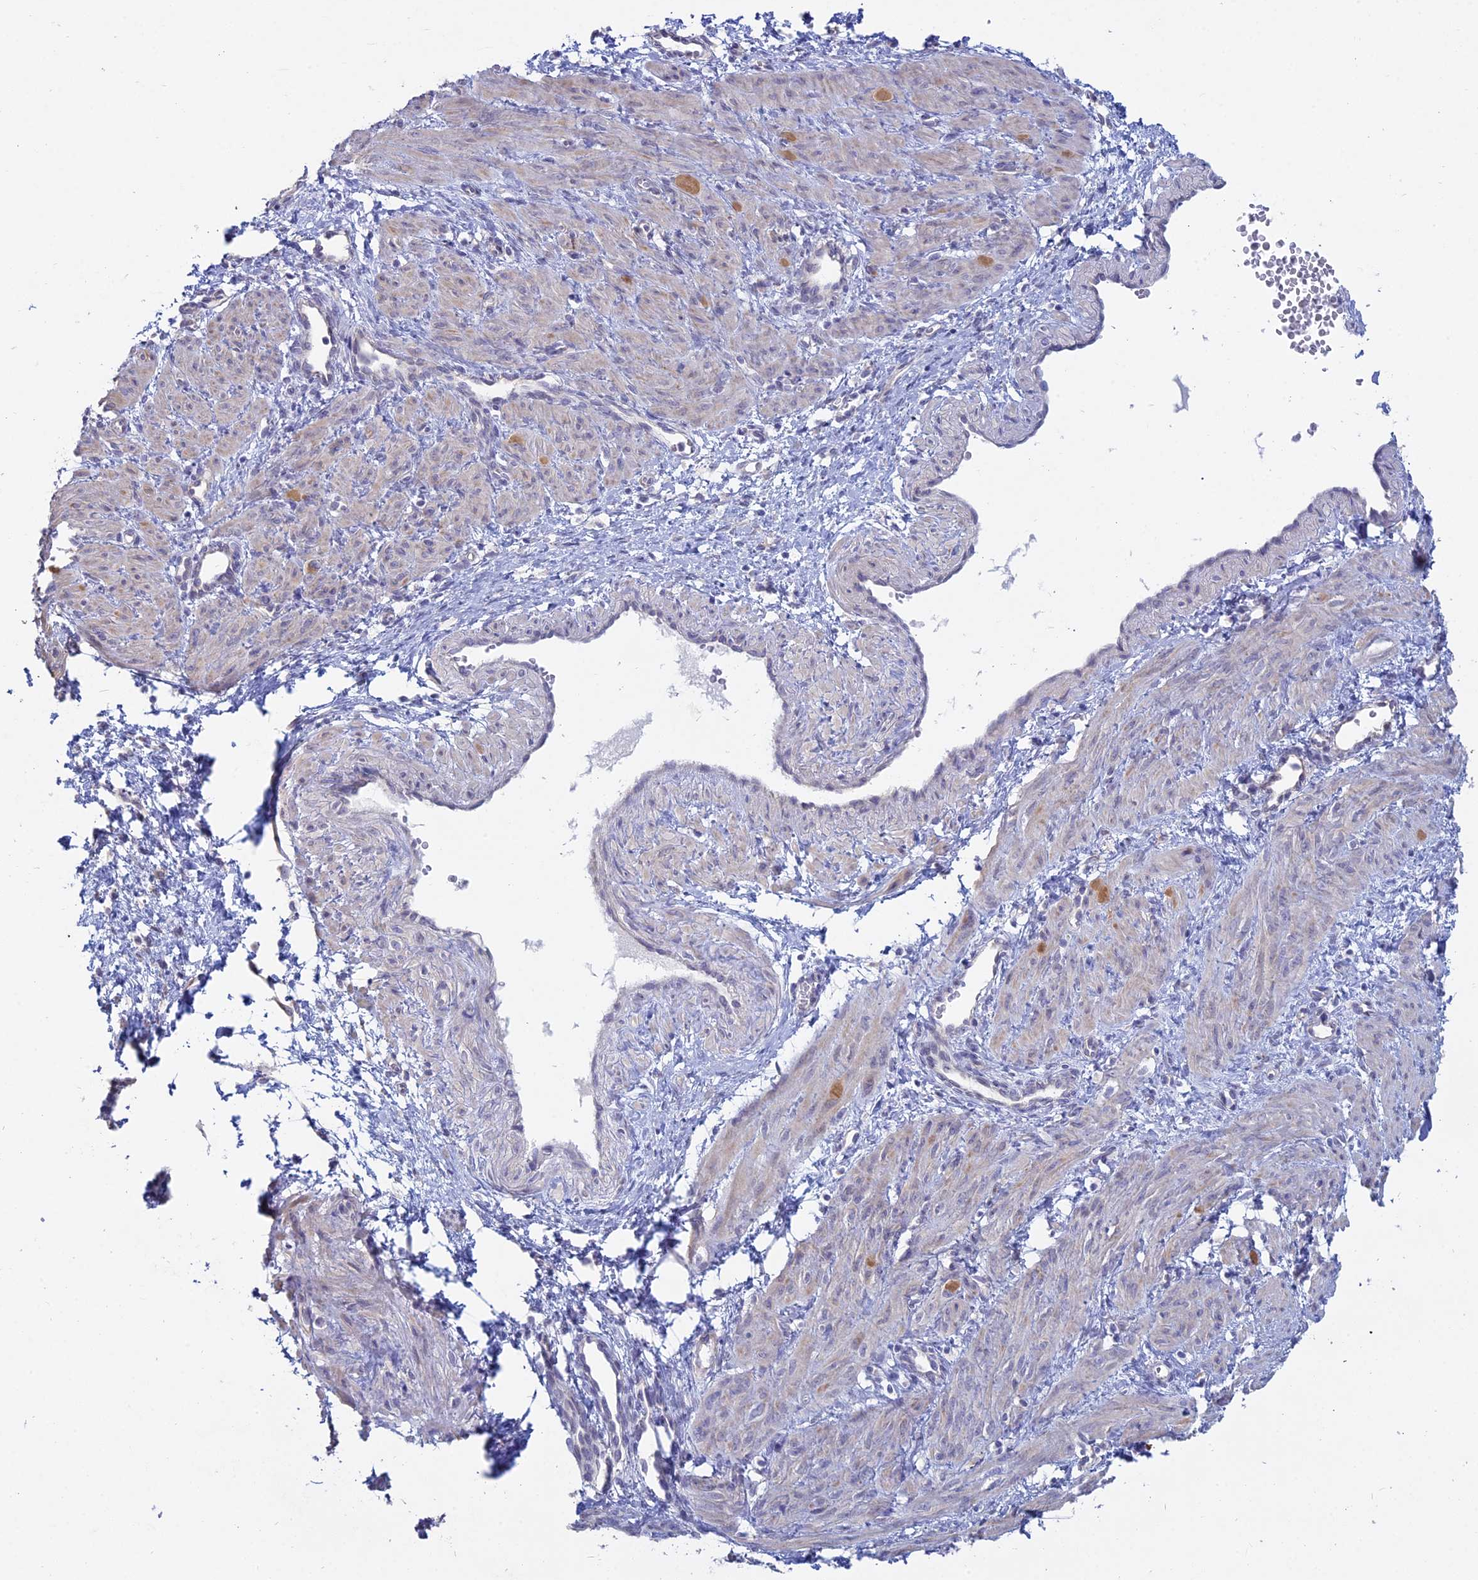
{"staining": {"intensity": "weak", "quantity": "<25%", "location": "cytoplasmic/membranous"}, "tissue": "smooth muscle", "cell_type": "Smooth muscle cells", "image_type": "normal", "snomed": [{"axis": "morphology", "description": "Normal tissue, NOS"}, {"axis": "topography", "description": "Endometrium"}], "caption": "Smooth muscle cells show no significant protein staining in unremarkable smooth muscle. (DAB immunohistochemistry with hematoxylin counter stain).", "gene": "MYO5B", "patient": {"sex": "female", "age": 33}}